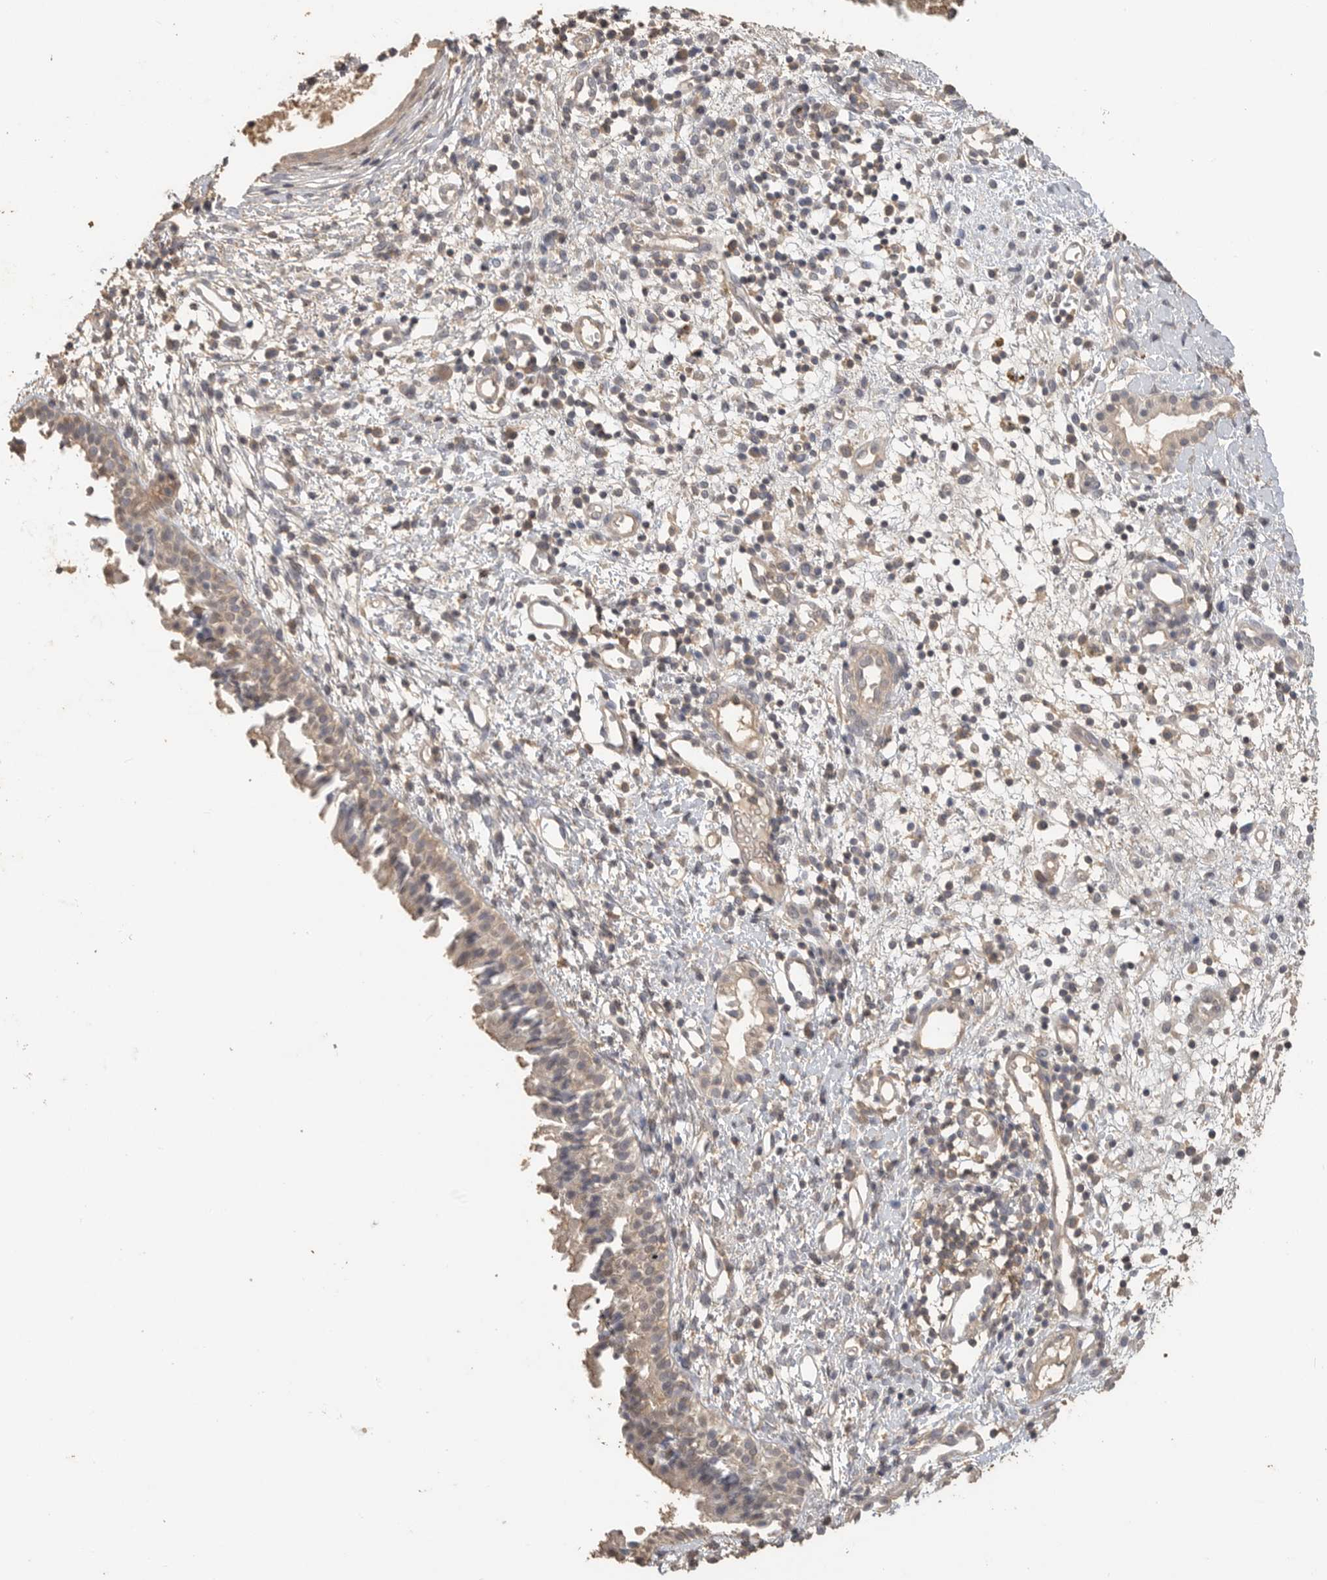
{"staining": {"intensity": "moderate", "quantity": "25%-75%", "location": "cytoplasmic/membranous"}, "tissue": "nasopharynx", "cell_type": "Respiratory epithelial cells", "image_type": "normal", "snomed": [{"axis": "morphology", "description": "Normal tissue, NOS"}, {"axis": "topography", "description": "Nasopharynx"}], "caption": "Normal nasopharynx reveals moderate cytoplasmic/membranous positivity in about 25%-75% of respiratory epithelial cells, visualized by immunohistochemistry.", "gene": "MAP2K1", "patient": {"sex": "male", "age": 22}}